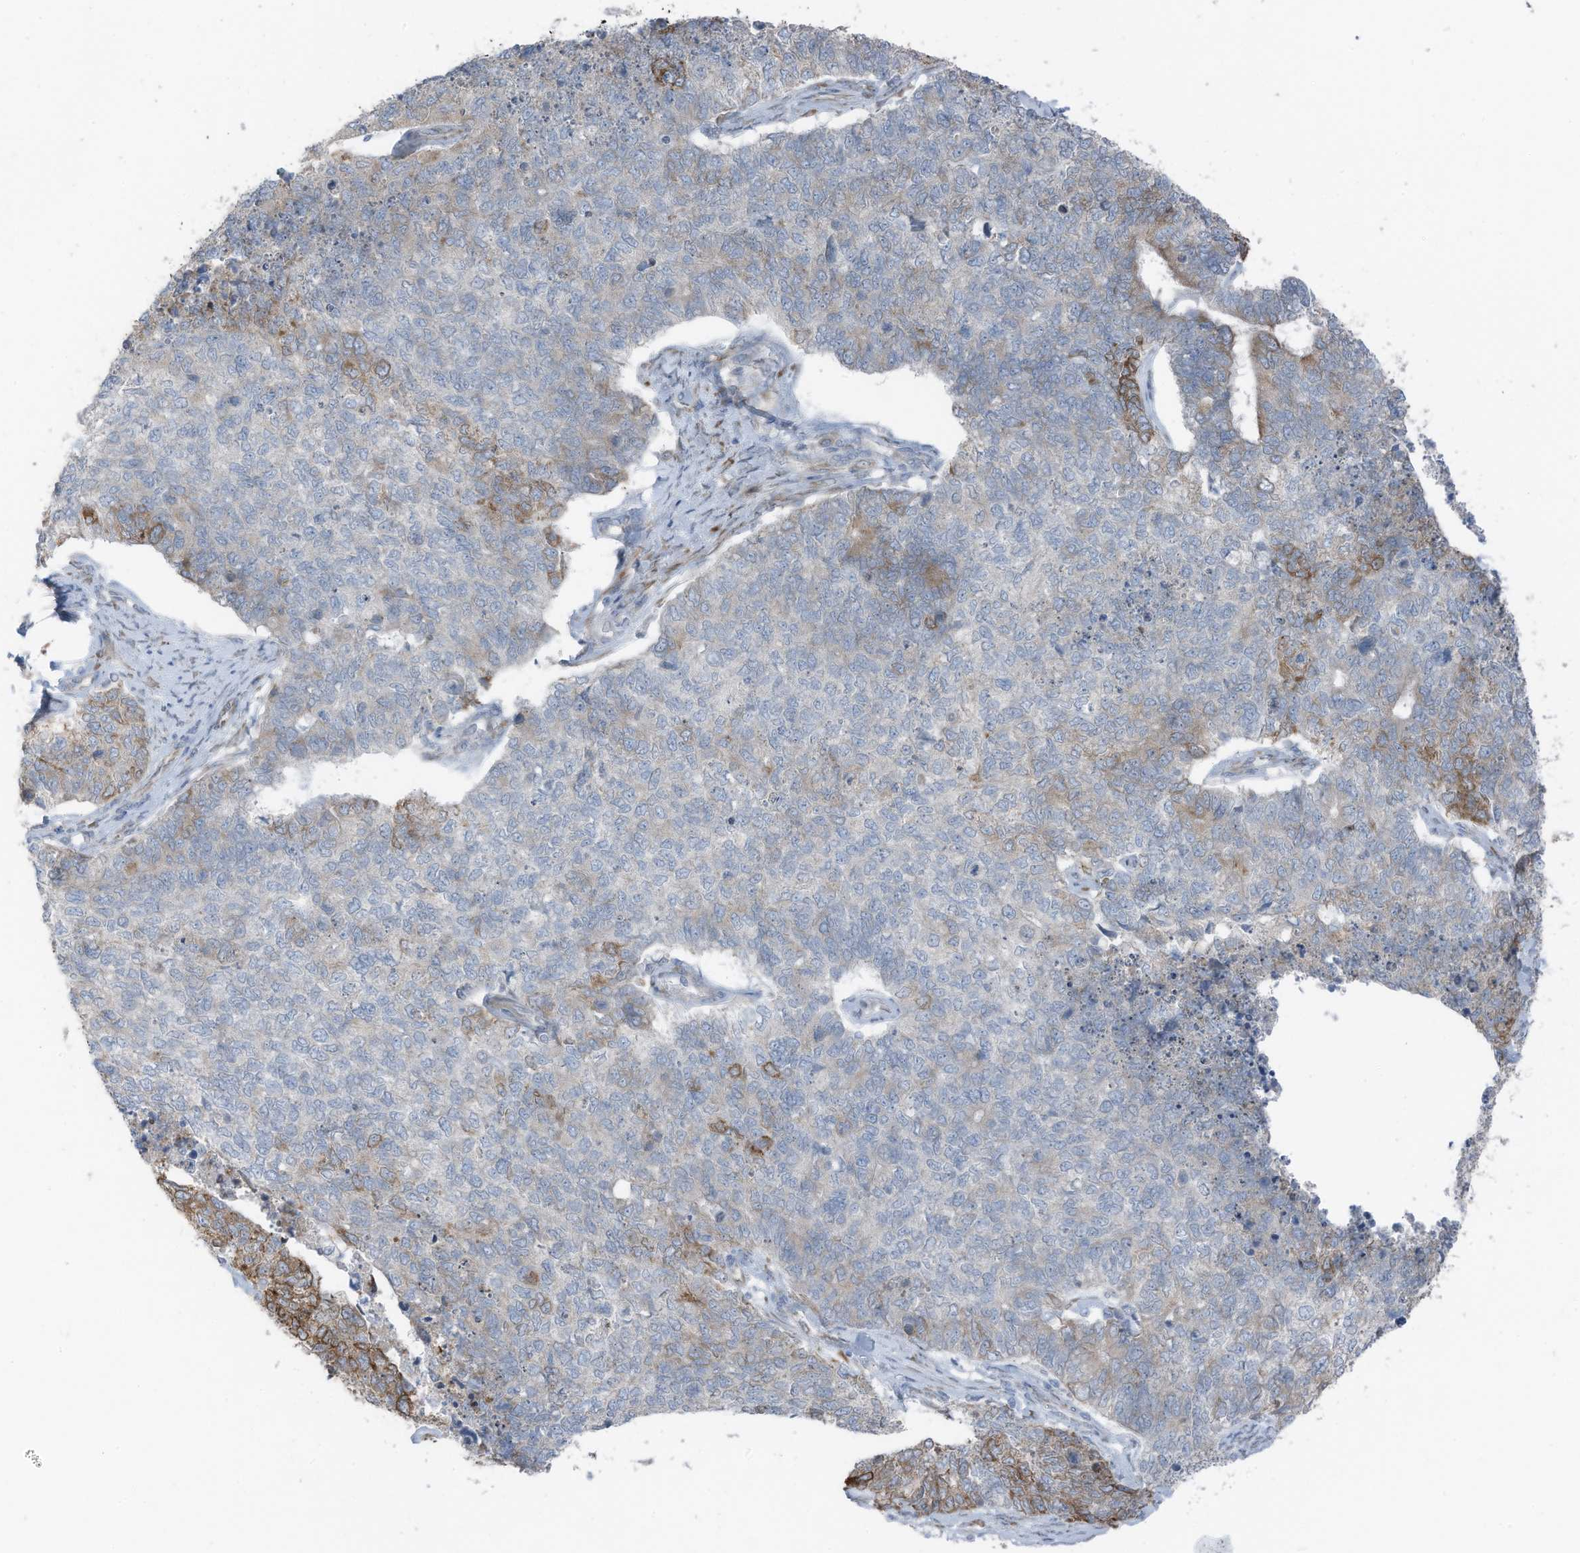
{"staining": {"intensity": "moderate", "quantity": "<25%", "location": "cytoplasmic/membranous"}, "tissue": "cervical cancer", "cell_type": "Tumor cells", "image_type": "cancer", "snomed": [{"axis": "morphology", "description": "Squamous cell carcinoma, NOS"}, {"axis": "topography", "description": "Cervix"}], "caption": "Immunohistochemistry of cervical cancer demonstrates low levels of moderate cytoplasmic/membranous expression in approximately <25% of tumor cells.", "gene": "ARHGEF33", "patient": {"sex": "female", "age": 63}}